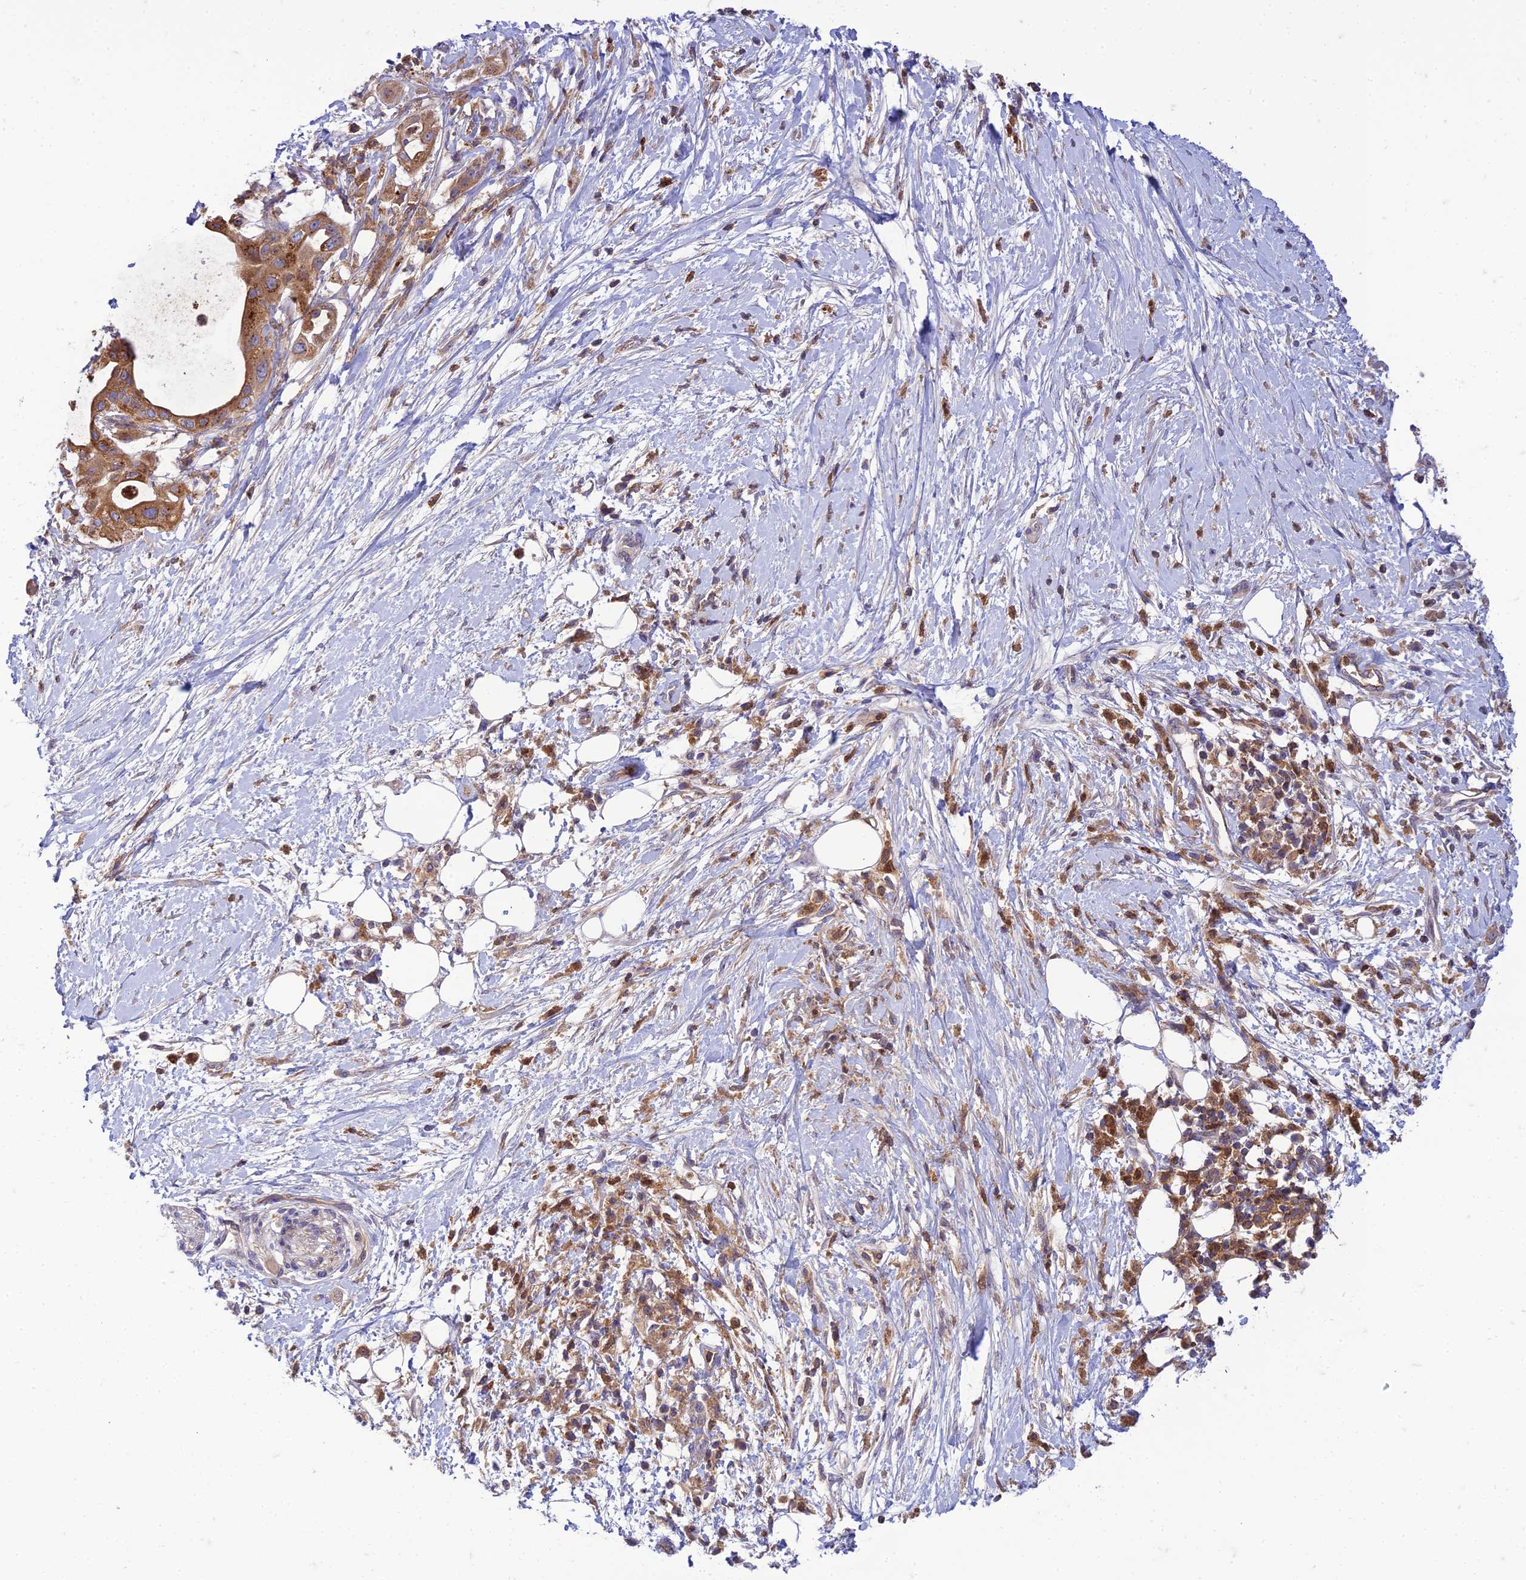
{"staining": {"intensity": "moderate", "quantity": ">75%", "location": "cytoplasmic/membranous"}, "tissue": "pancreatic cancer", "cell_type": "Tumor cells", "image_type": "cancer", "snomed": [{"axis": "morphology", "description": "Adenocarcinoma, NOS"}, {"axis": "topography", "description": "Pancreas"}], "caption": "Tumor cells exhibit moderate cytoplasmic/membranous expression in about >75% of cells in pancreatic cancer.", "gene": "IRAK3", "patient": {"sex": "male", "age": 68}}